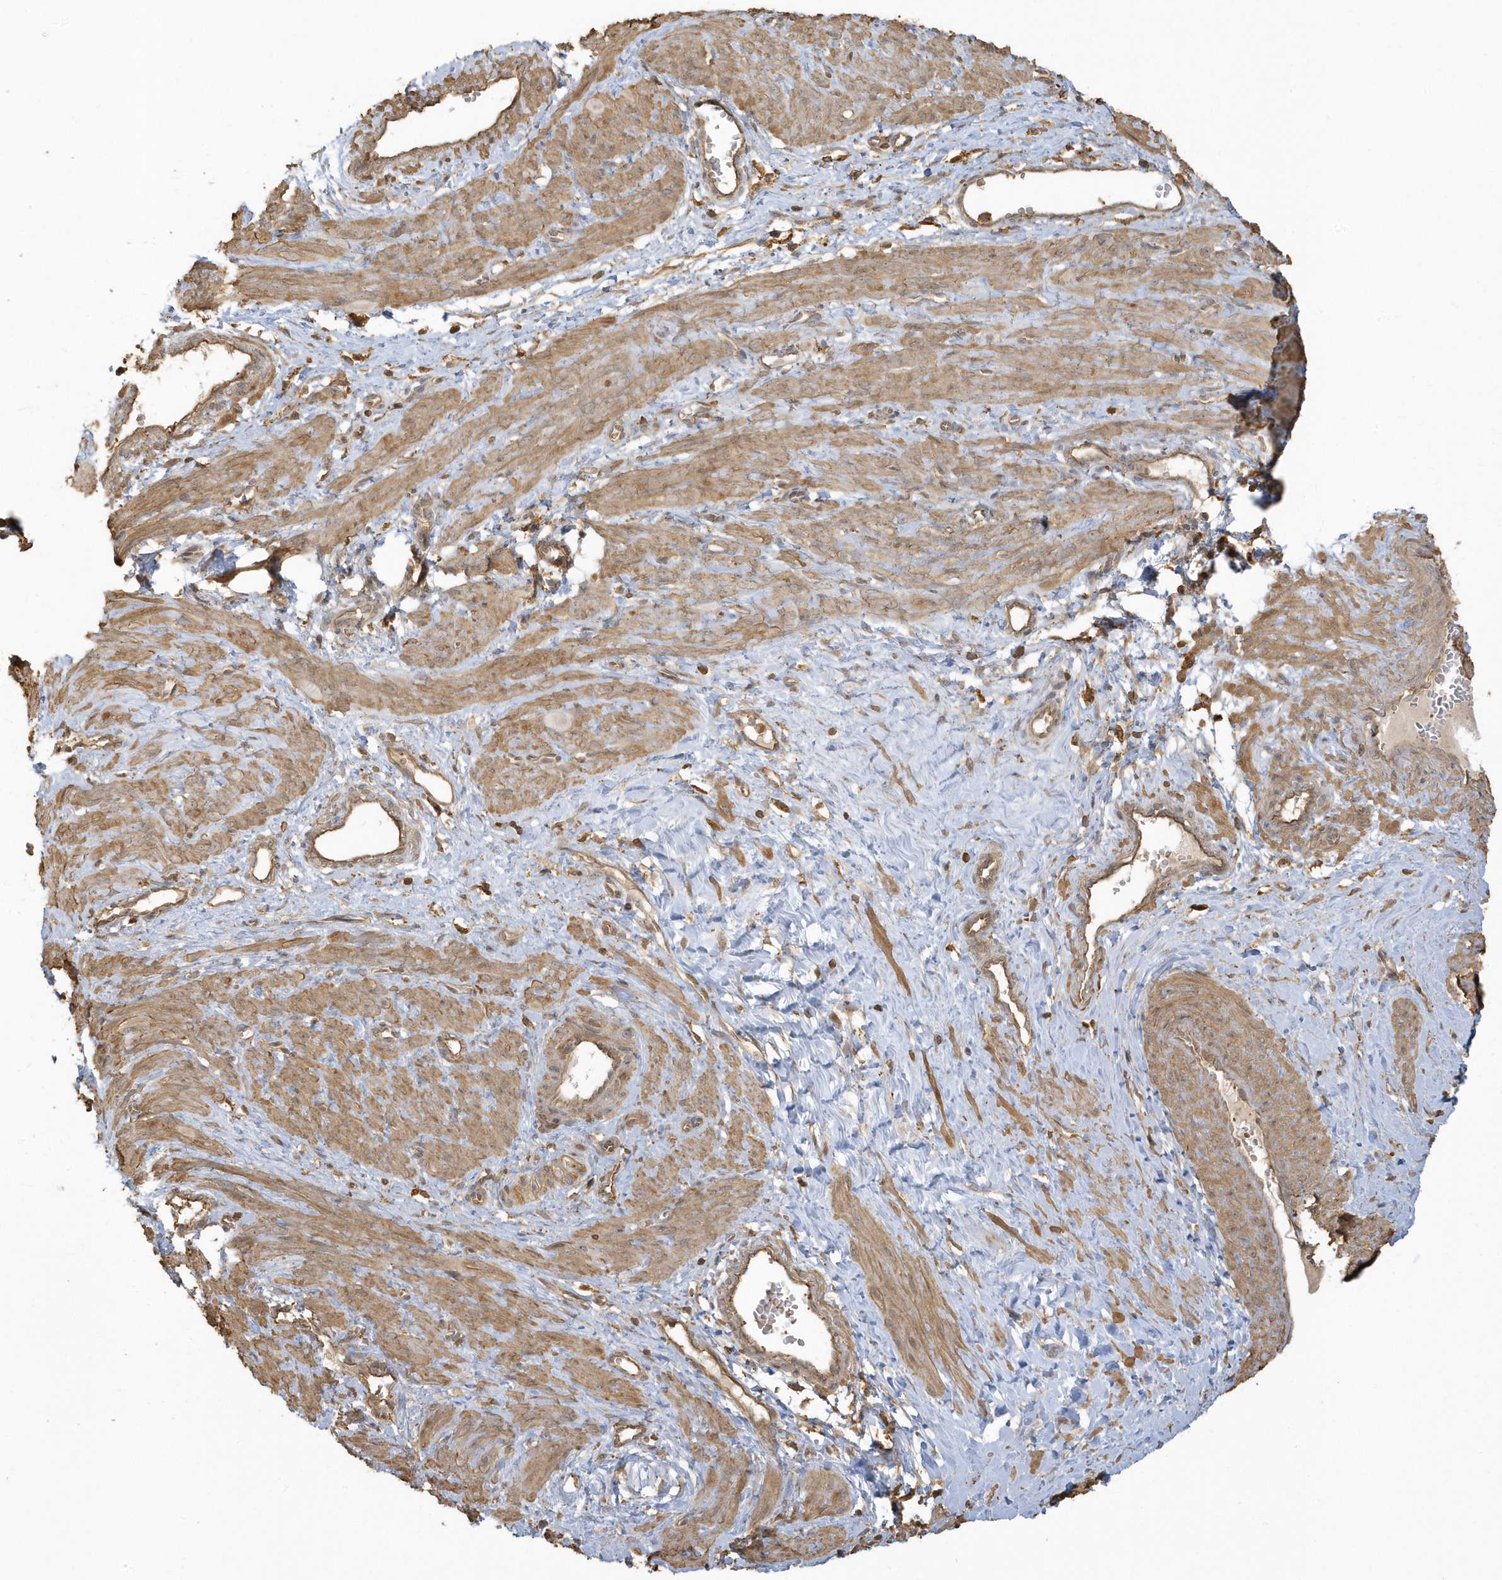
{"staining": {"intensity": "moderate", "quantity": ">75%", "location": "cytoplasmic/membranous"}, "tissue": "smooth muscle", "cell_type": "Smooth muscle cells", "image_type": "normal", "snomed": [{"axis": "morphology", "description": "Normal tissue, NOS"}, {"axis": "topography", "description": "Endometrium"}], "caption": "Immunohistochemical staining of benign smooth muscle shows medium levels of moderate cytoplasmic/membranous staining in about >75% of smooth muscle cells.", "gene": "ZBTB8A", "patient": {"sex": "female", "age": 33}}